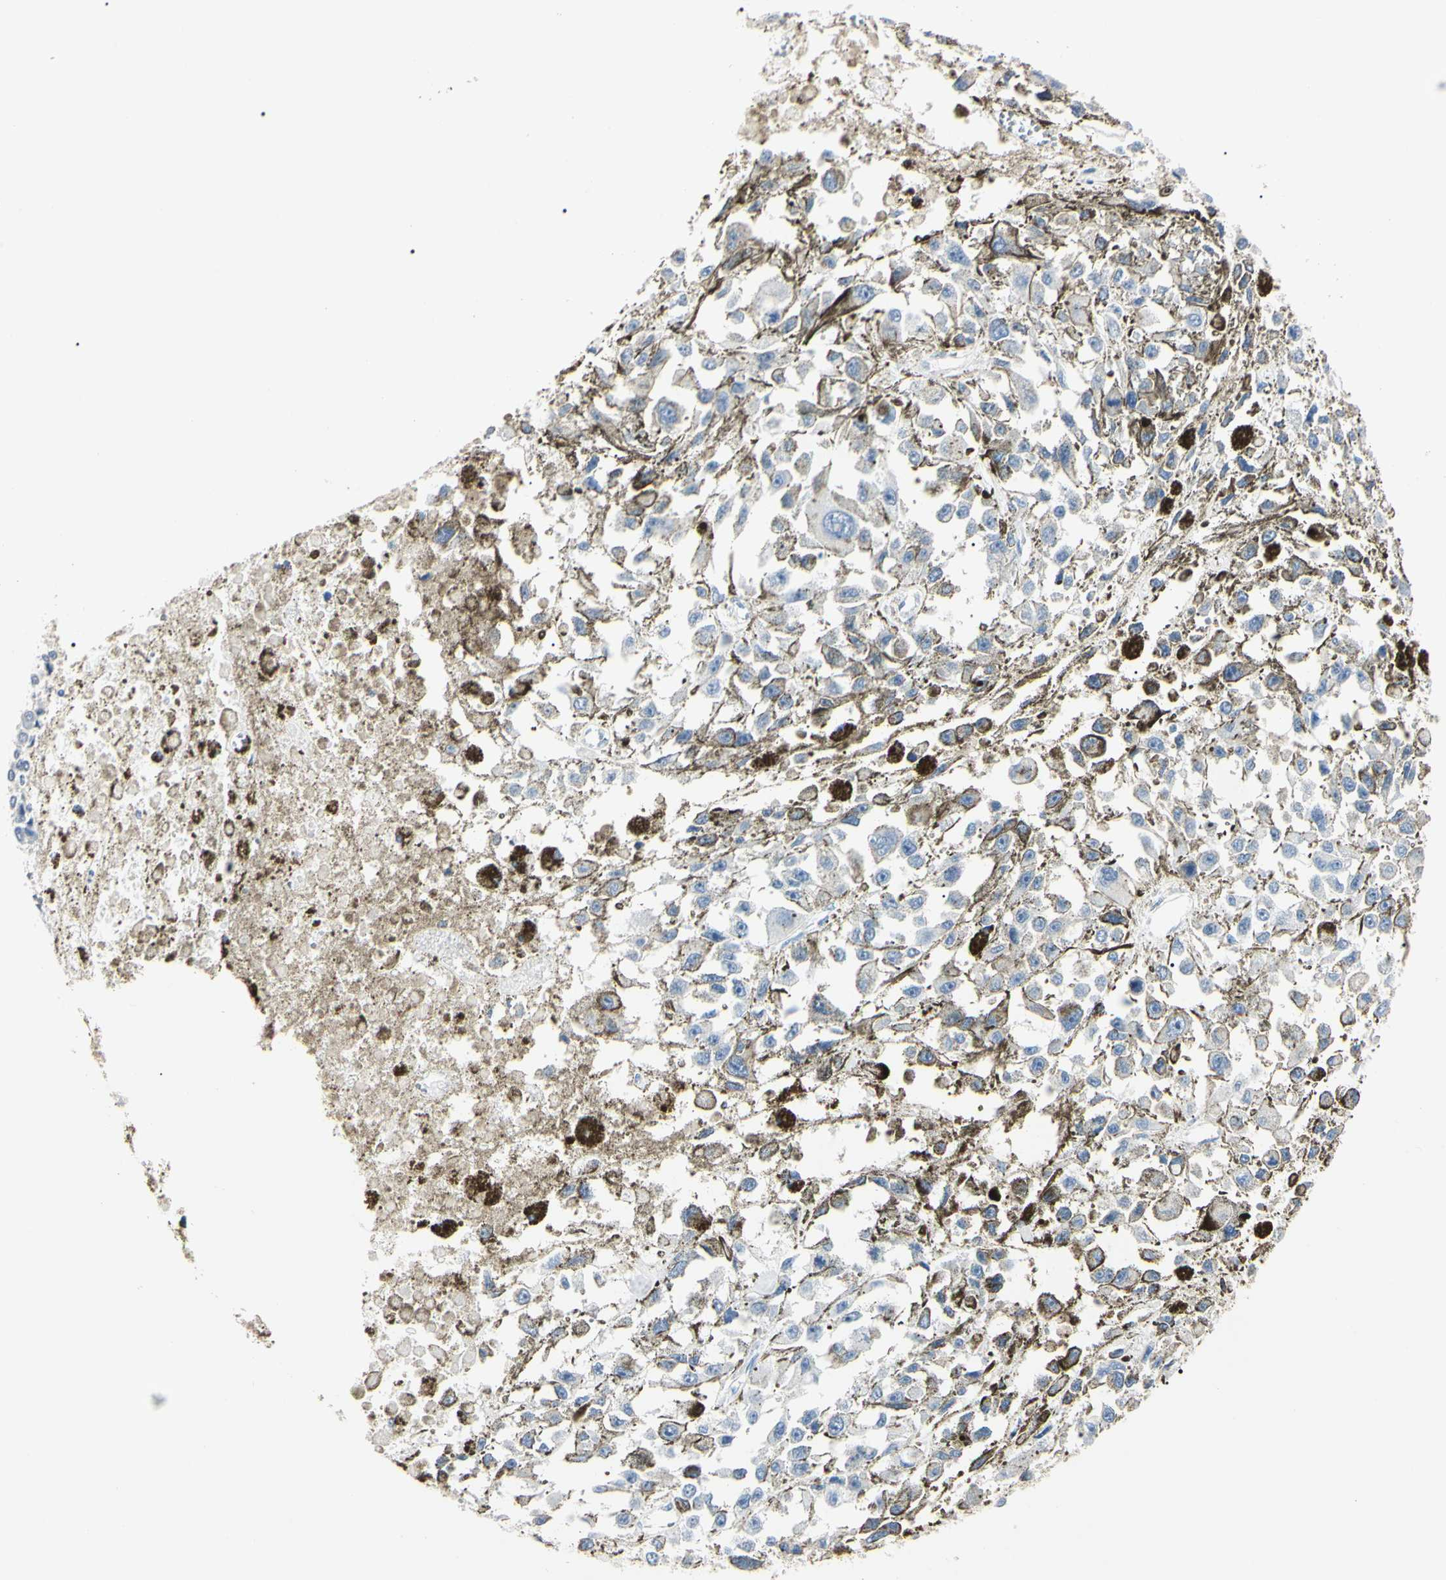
{"staining": {"intensity": "negative", "quantity": "none", "location": "none"}, "tissue": "melanoma", "cell_type": "Tumor cells", "image_type": "cancer", "snomed": [{"axis": "morphology", "description": "Malignant melanoma, Metastatic site"}, {"axis": "topography", "description": "Lymph node"}], "caption": "This is a photomicrograph of IHC staining of melanoma, which shows no positivity in tumor cells.", "gene": "AKR1C3", "patient": {"sex": "male", "age": 59}}